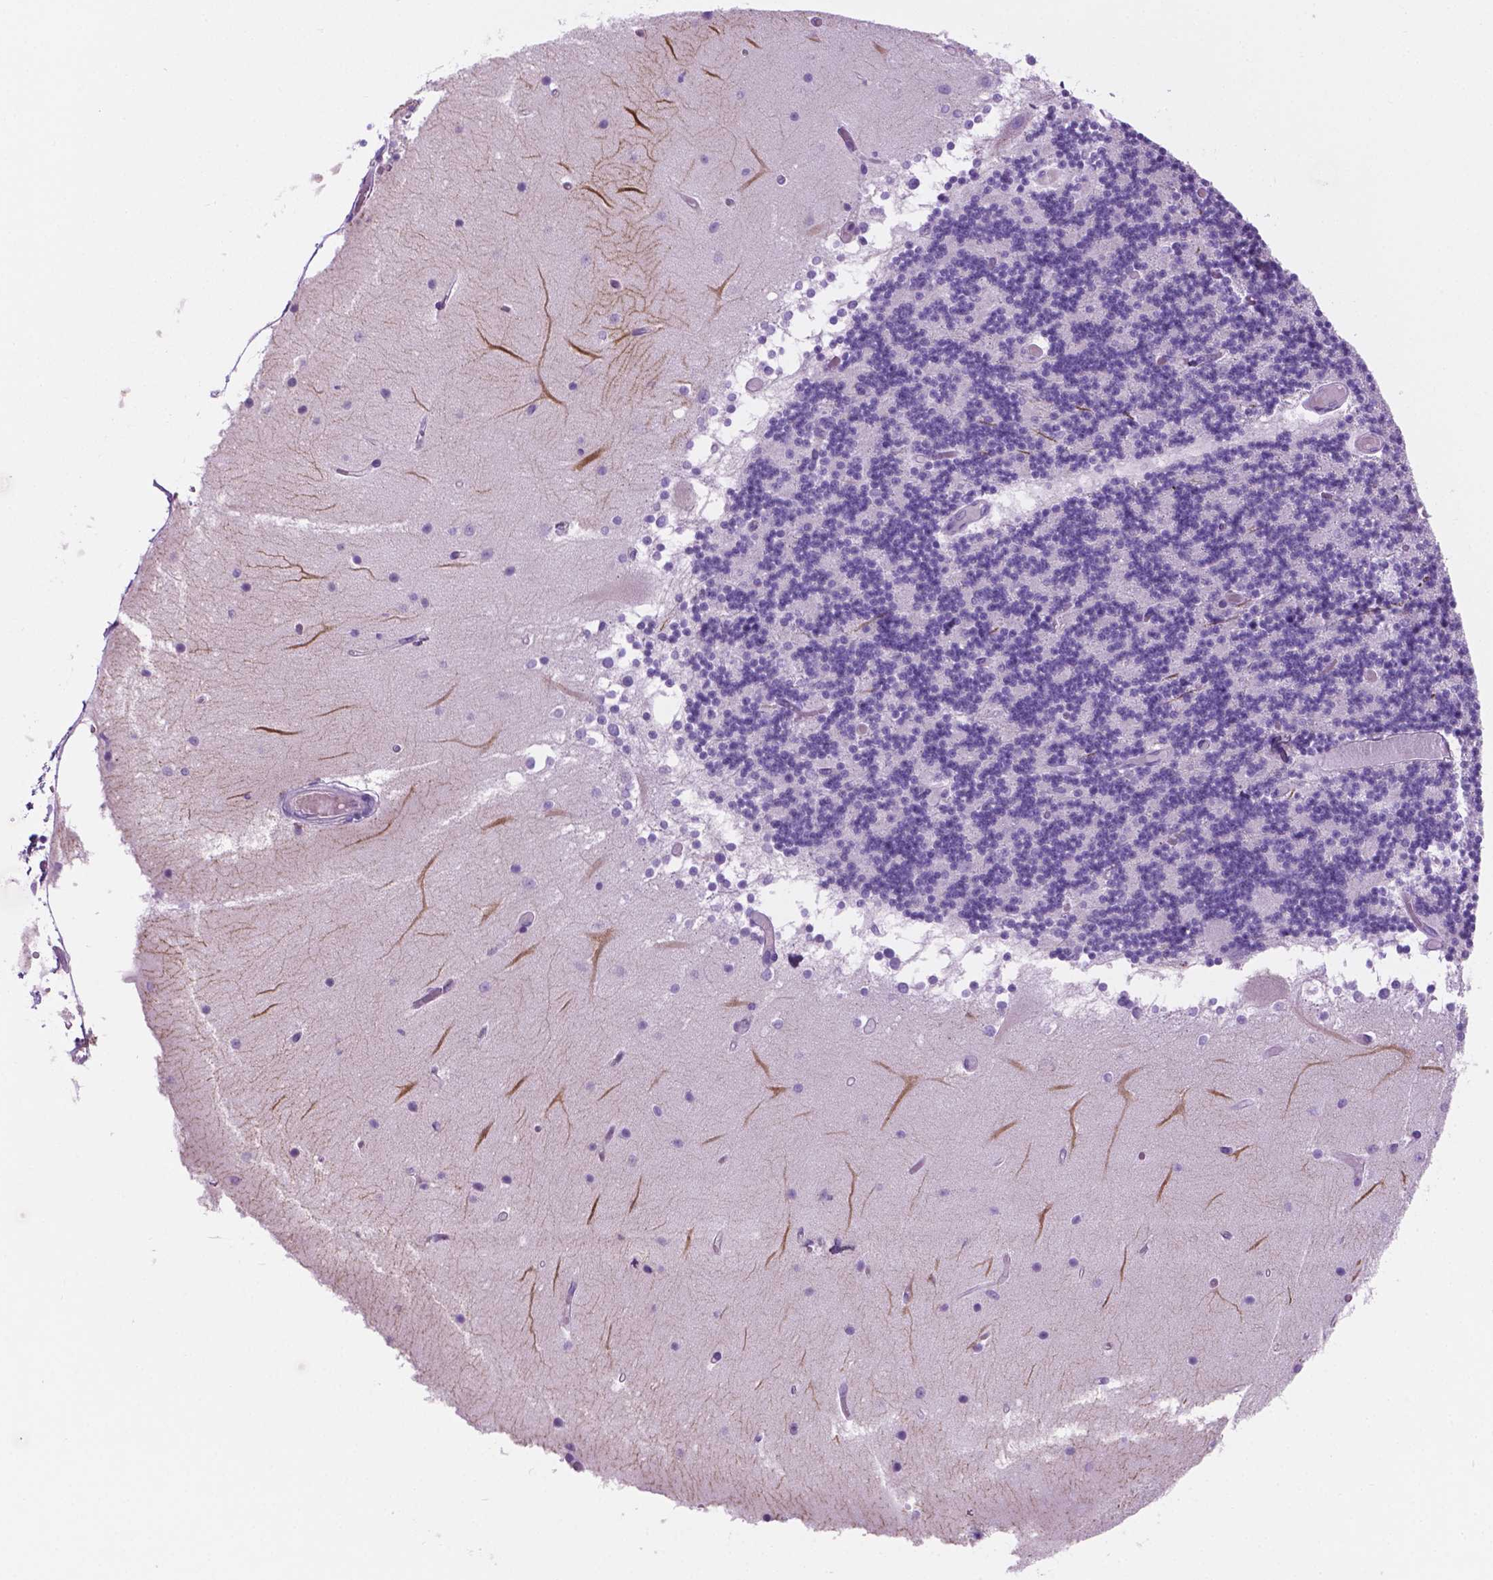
{"staining": {"intensity": "negative", "quantity": "none", "location": "none"}, "tissue": "cerebellum", "cell_type": "Cells in granular layer", "image_type": "normal", "snomed": [{"axis": "morphology", "description": "Normal tissue, NOS"}, {"axis": "topography", "description": "Cerebellum"}], "caption": "Cells in granular layer show no significant expression in unremarkable cerebellum. (Stains: DAB immunohistochemistry with hematoxylin counter stain, Microscopy: brightfield microscopy at high magnification).", "gene": "GRIN2B", "patient": {"sex": "female", "age": 28}}